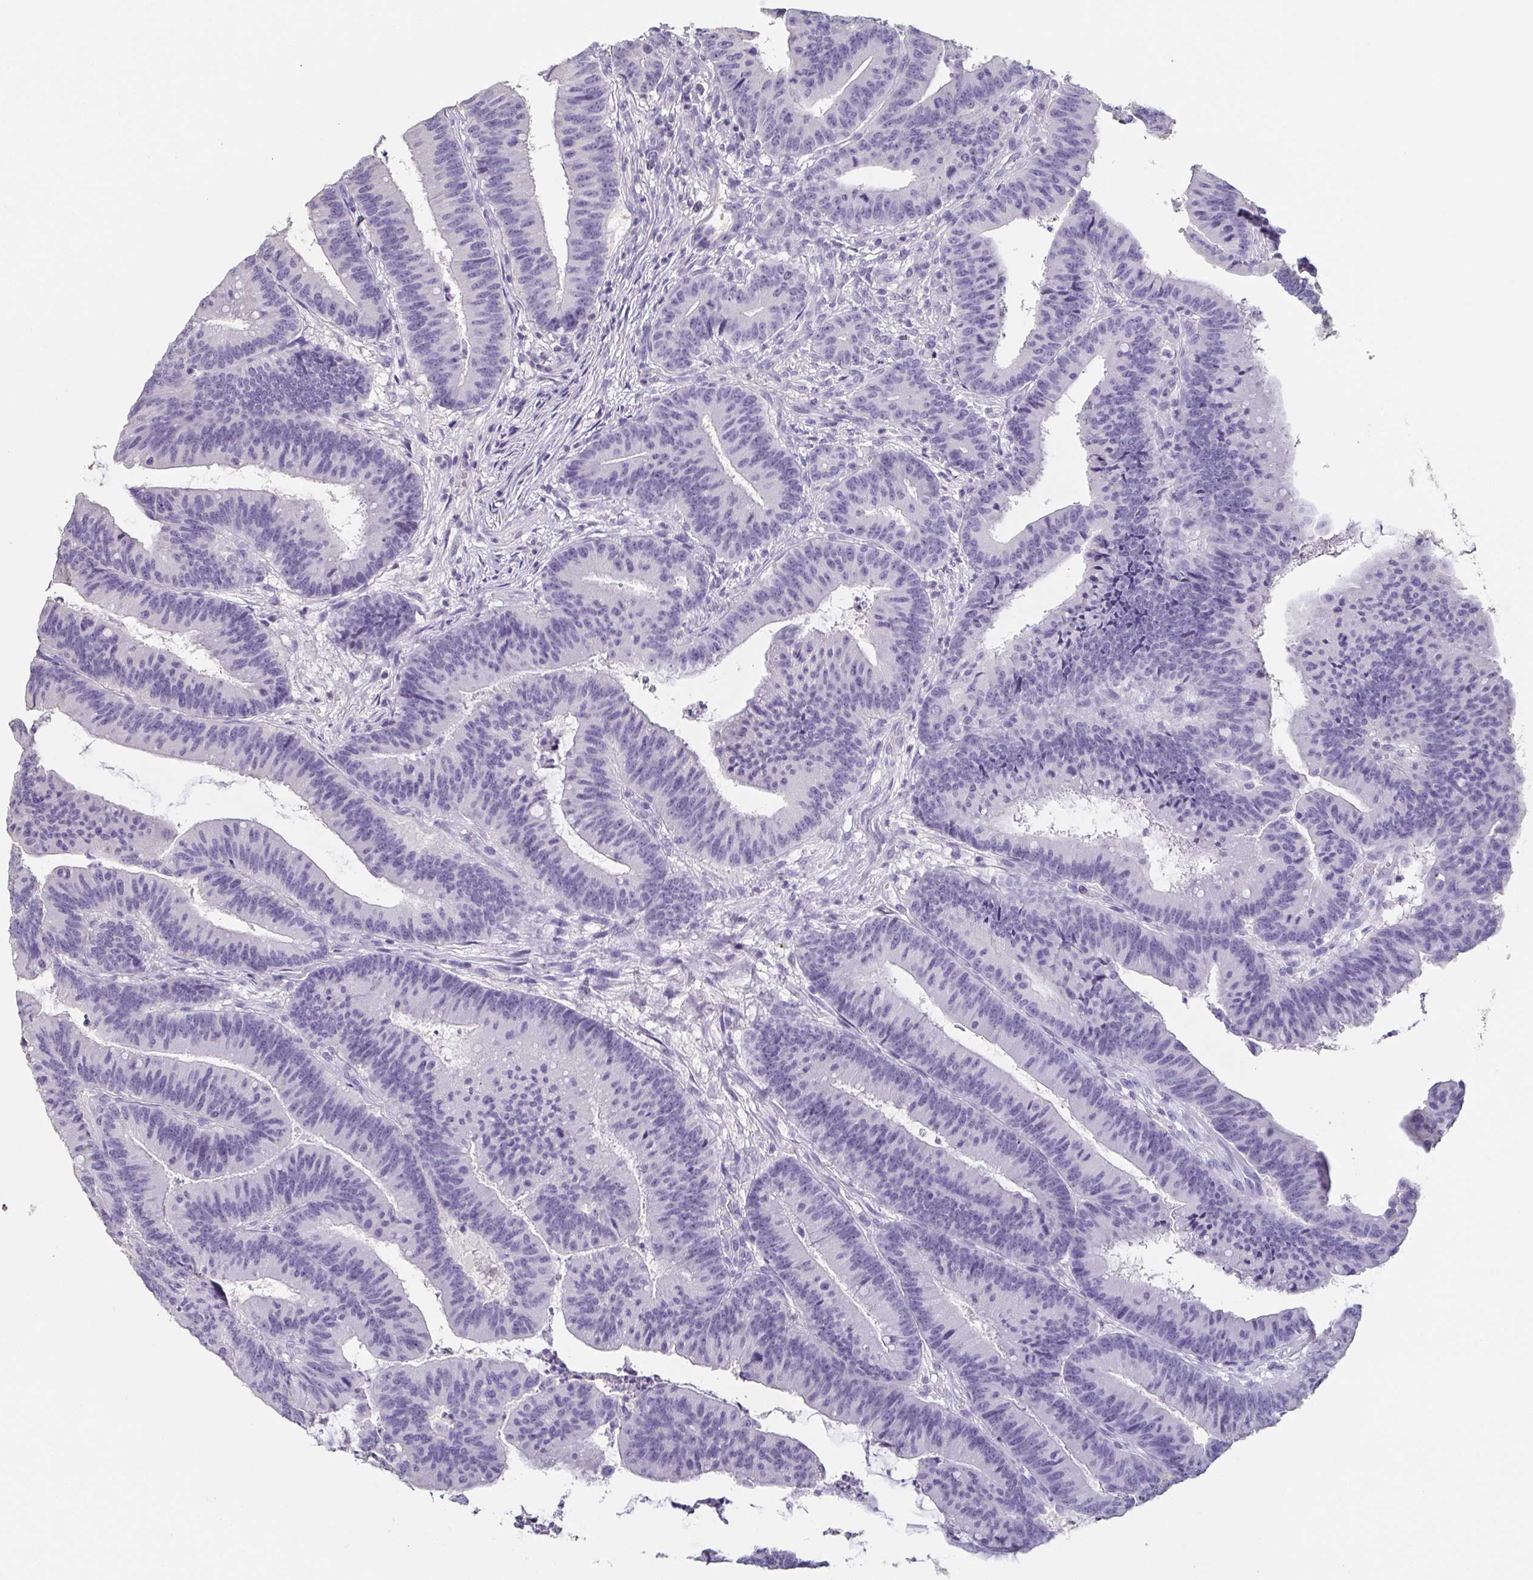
{"staining": {"intensity": "negative", "quantity": "none", "location": "none"}, "tissue": "colorectal cancer", "cell_type": "Tumor cells", "image_type": "cancer", "snomed": [{"axis": "morphology", "description": "Adenocarcinoma, NOS"}, {"axis": "topography", "description": "Colon"}], "caption": "High magnification brightfield microscopy of adenocarcinoma (colorectal) stained with DAB (3,3'-diaminobenzidine) (brown) and counterstained with hematoxylin (blue): tumor cells show no significant staining.", "gene": "BPIFA2", "patient": {"sex": "female", "age": 78}}